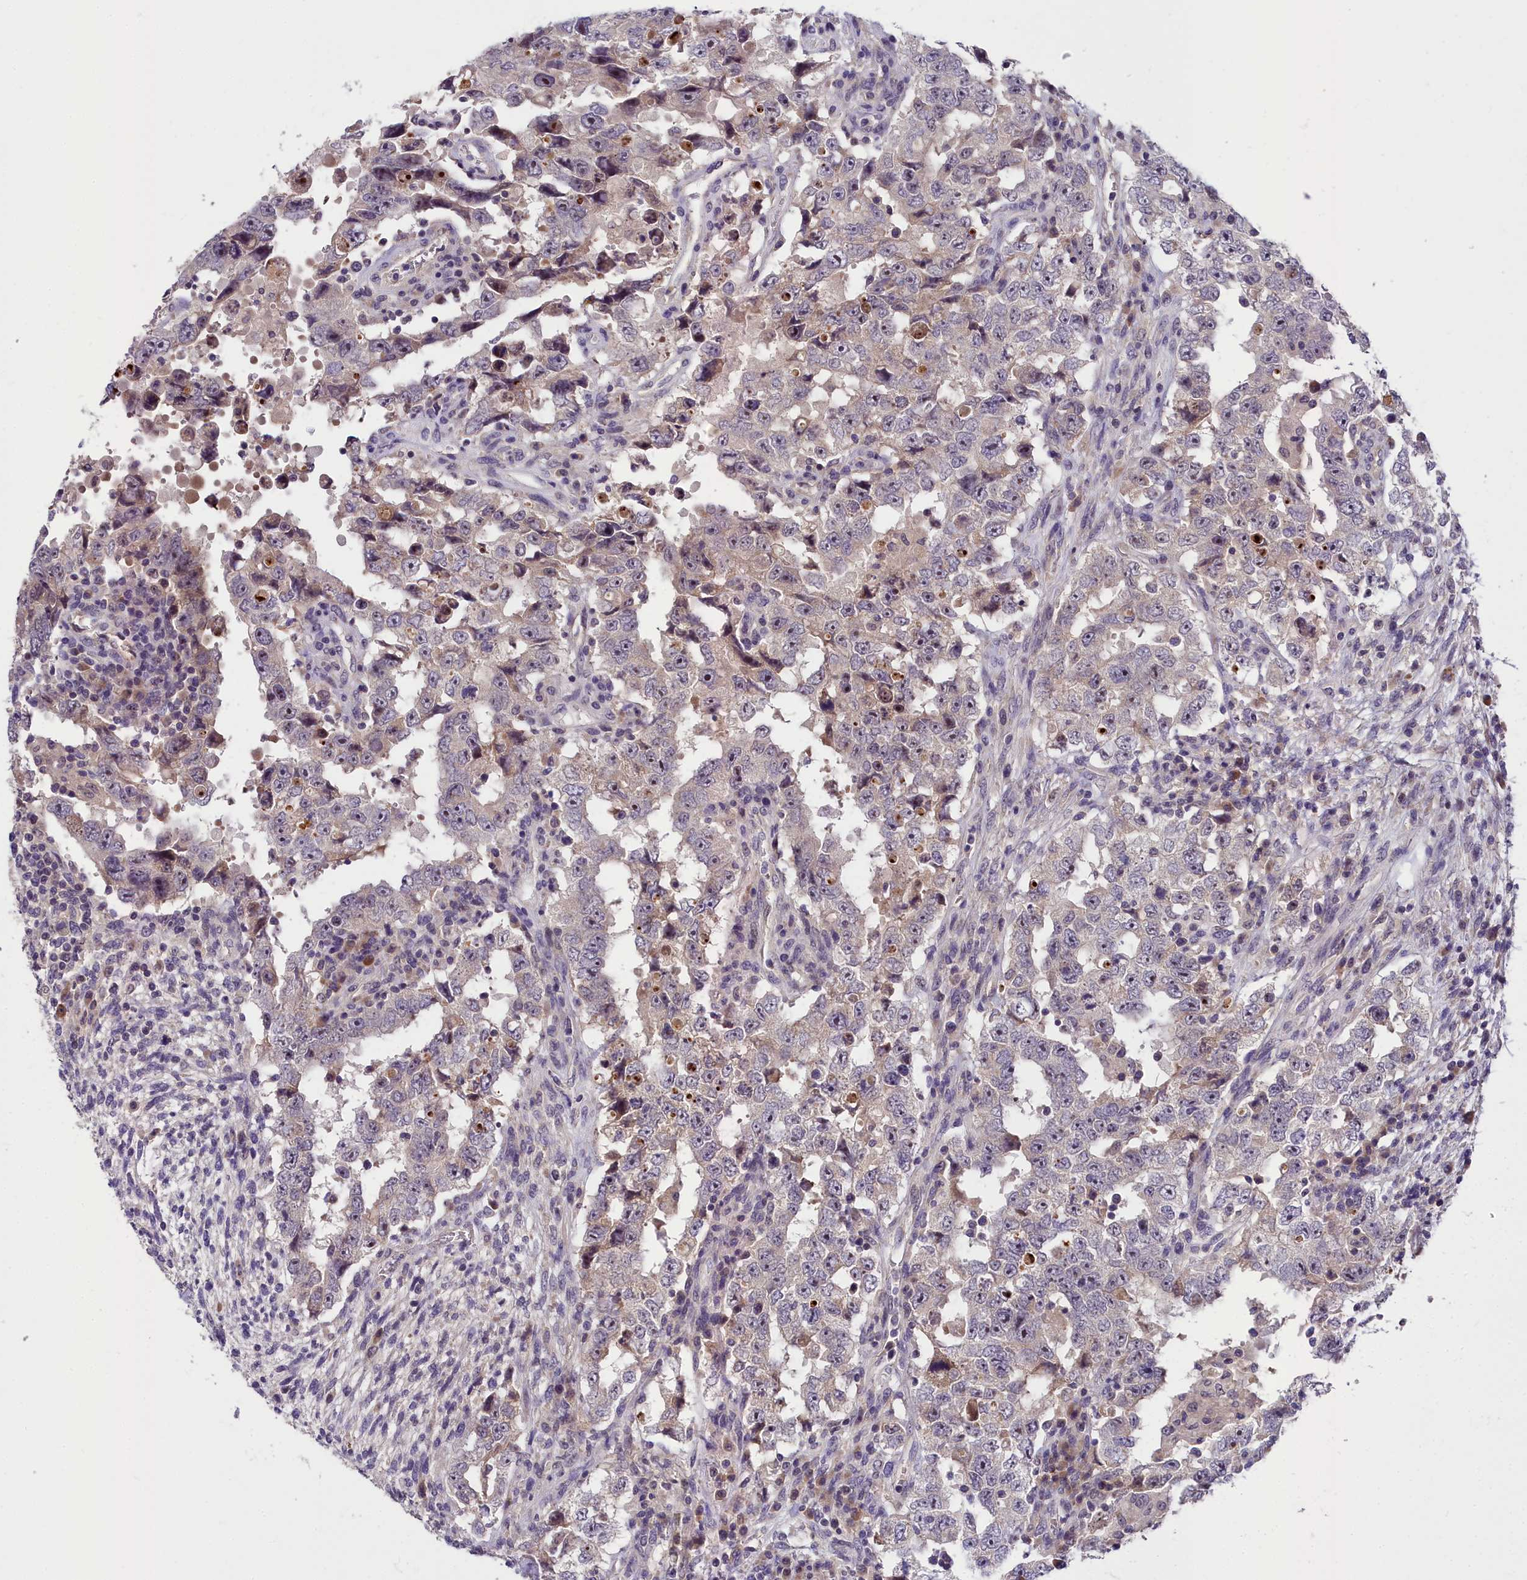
{"staining": {"intensity": "negative", "quantity": "none", "location": "none"}, "tissue": "testis cancer", "cell_type": "Tumor cells", "image_type": "cancer", "snomed": [{"axis": "morphology", "description": "Carcinoma, Embryonal, NOS"}, {"axis": "topography", "description": "Testis"}], "caption": "Immunohistochemistry (IHC) micrograph of neoplastic tissue: human testis cancer stained with DAB (3,3'-diaminobenzidine) shows no significant protein expression in tumor cells.", "gene": "ZNF333", "patient": {"sex": "male", "age": 26}}